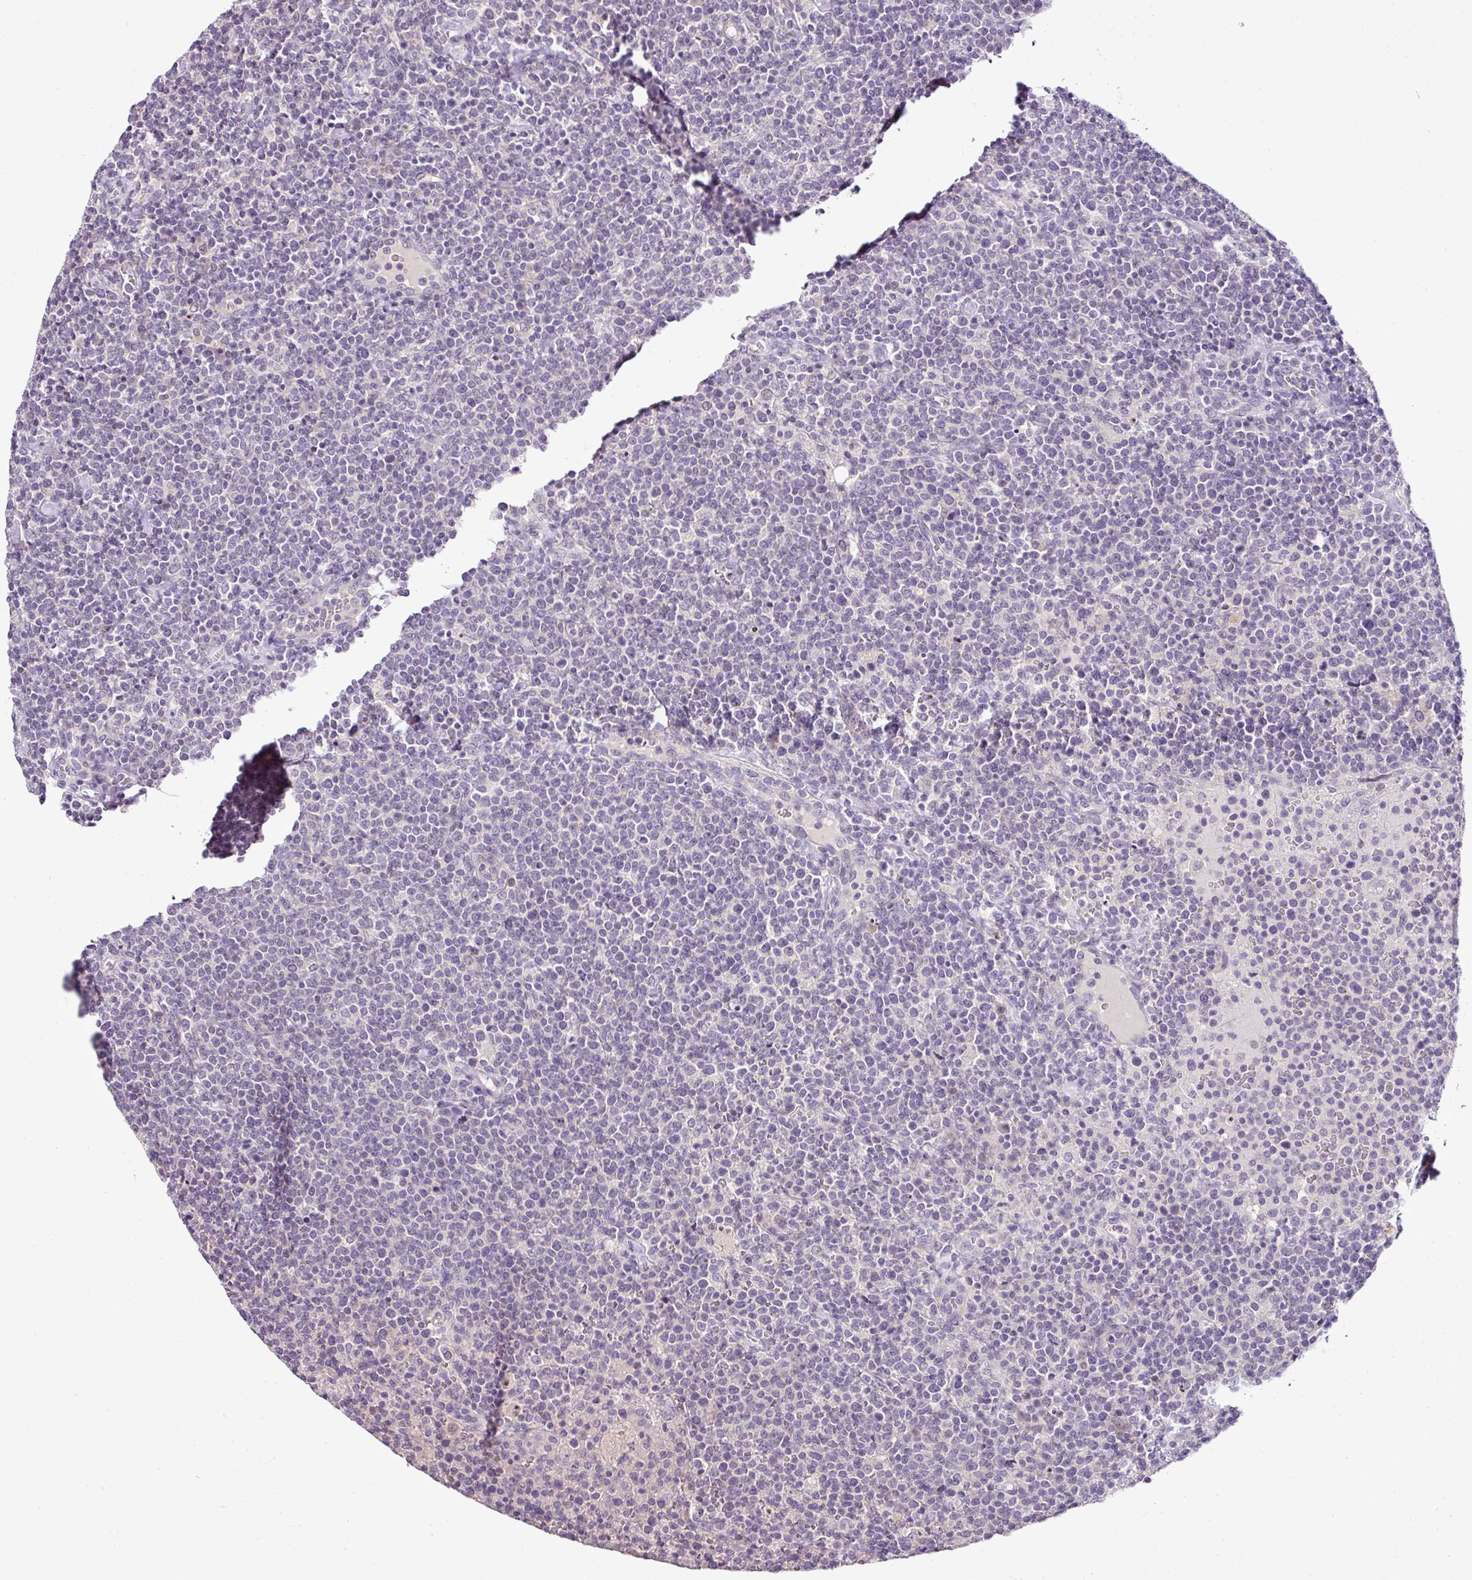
{"staining": {"intensity": "negative", "quantity": "none", "location": "none"}, "tissue": "lymphoma", "cell_type": "Tumor cells", "image_type": "cancer", "snomed": [{"axis": "morphology", "description": "Malignant lymphoma, non-Hodgkin's type, High grade"}, {"axis": "topography", "description": "Lymph node"}], "caption": "Immunohistochemistry of human lymphoma exhibits no staining in tumor cells.", "gene": "TEX30", "patient": {"sex": "male", "age": 61}}